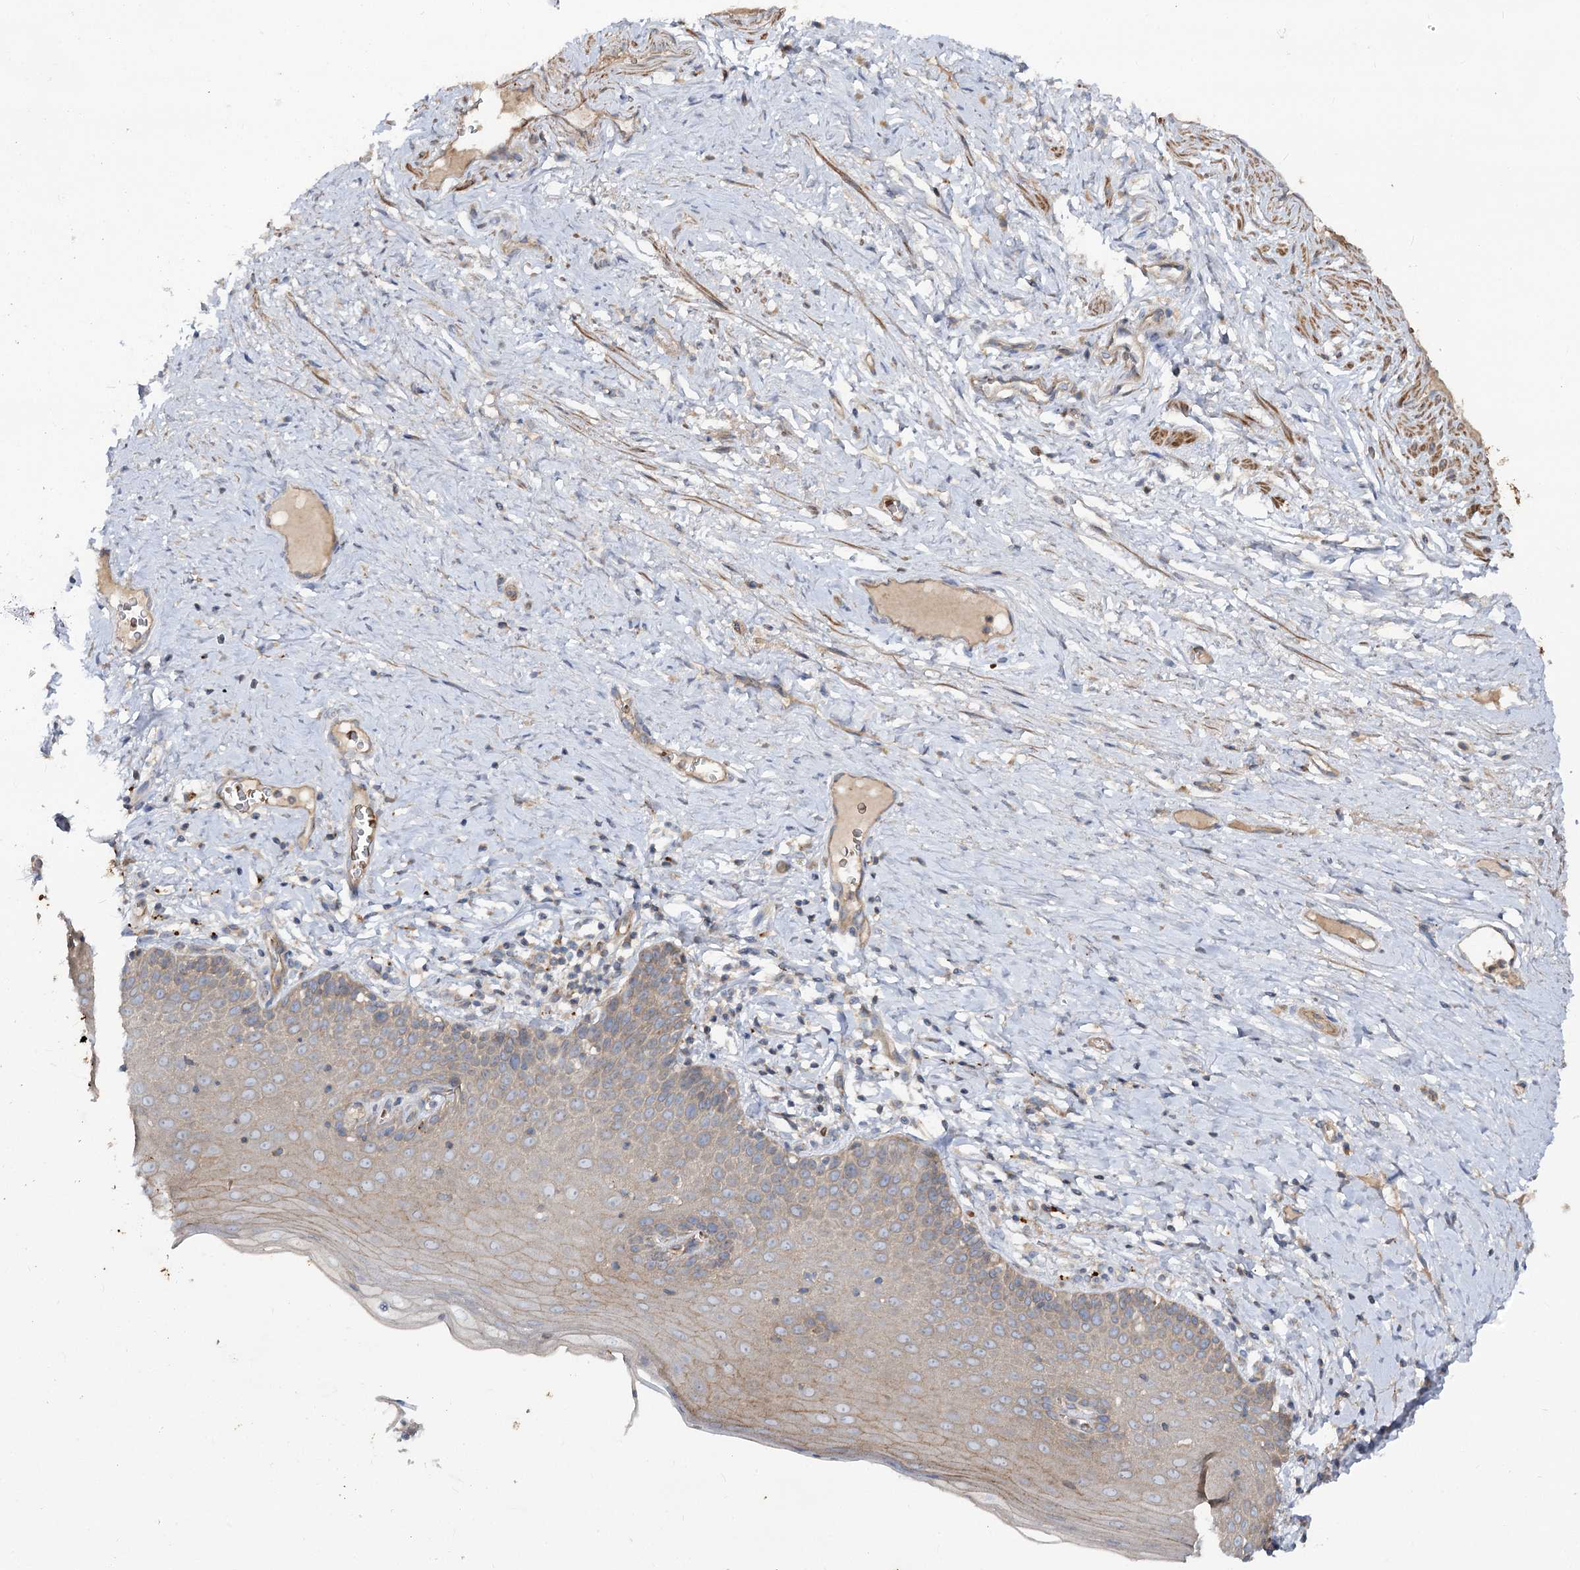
{"staining": {"intensity": "weak", "quantity": "<25%", "location": "cytoplasmic/membranous"}, "tissue": "cervix", "cell_type": "Glandular cells", "image_type": "normal", "snomed": [{"axis": "morphology", "description": "Normal tissue, NOS"}, {"axis": "topography", "description": "Cervix"}], "caption": "Glandular cells are negative for brown protein staining in benign cervix.", "gene": "KIAA0825", "patient": {"sex": "female", "age": 42}}